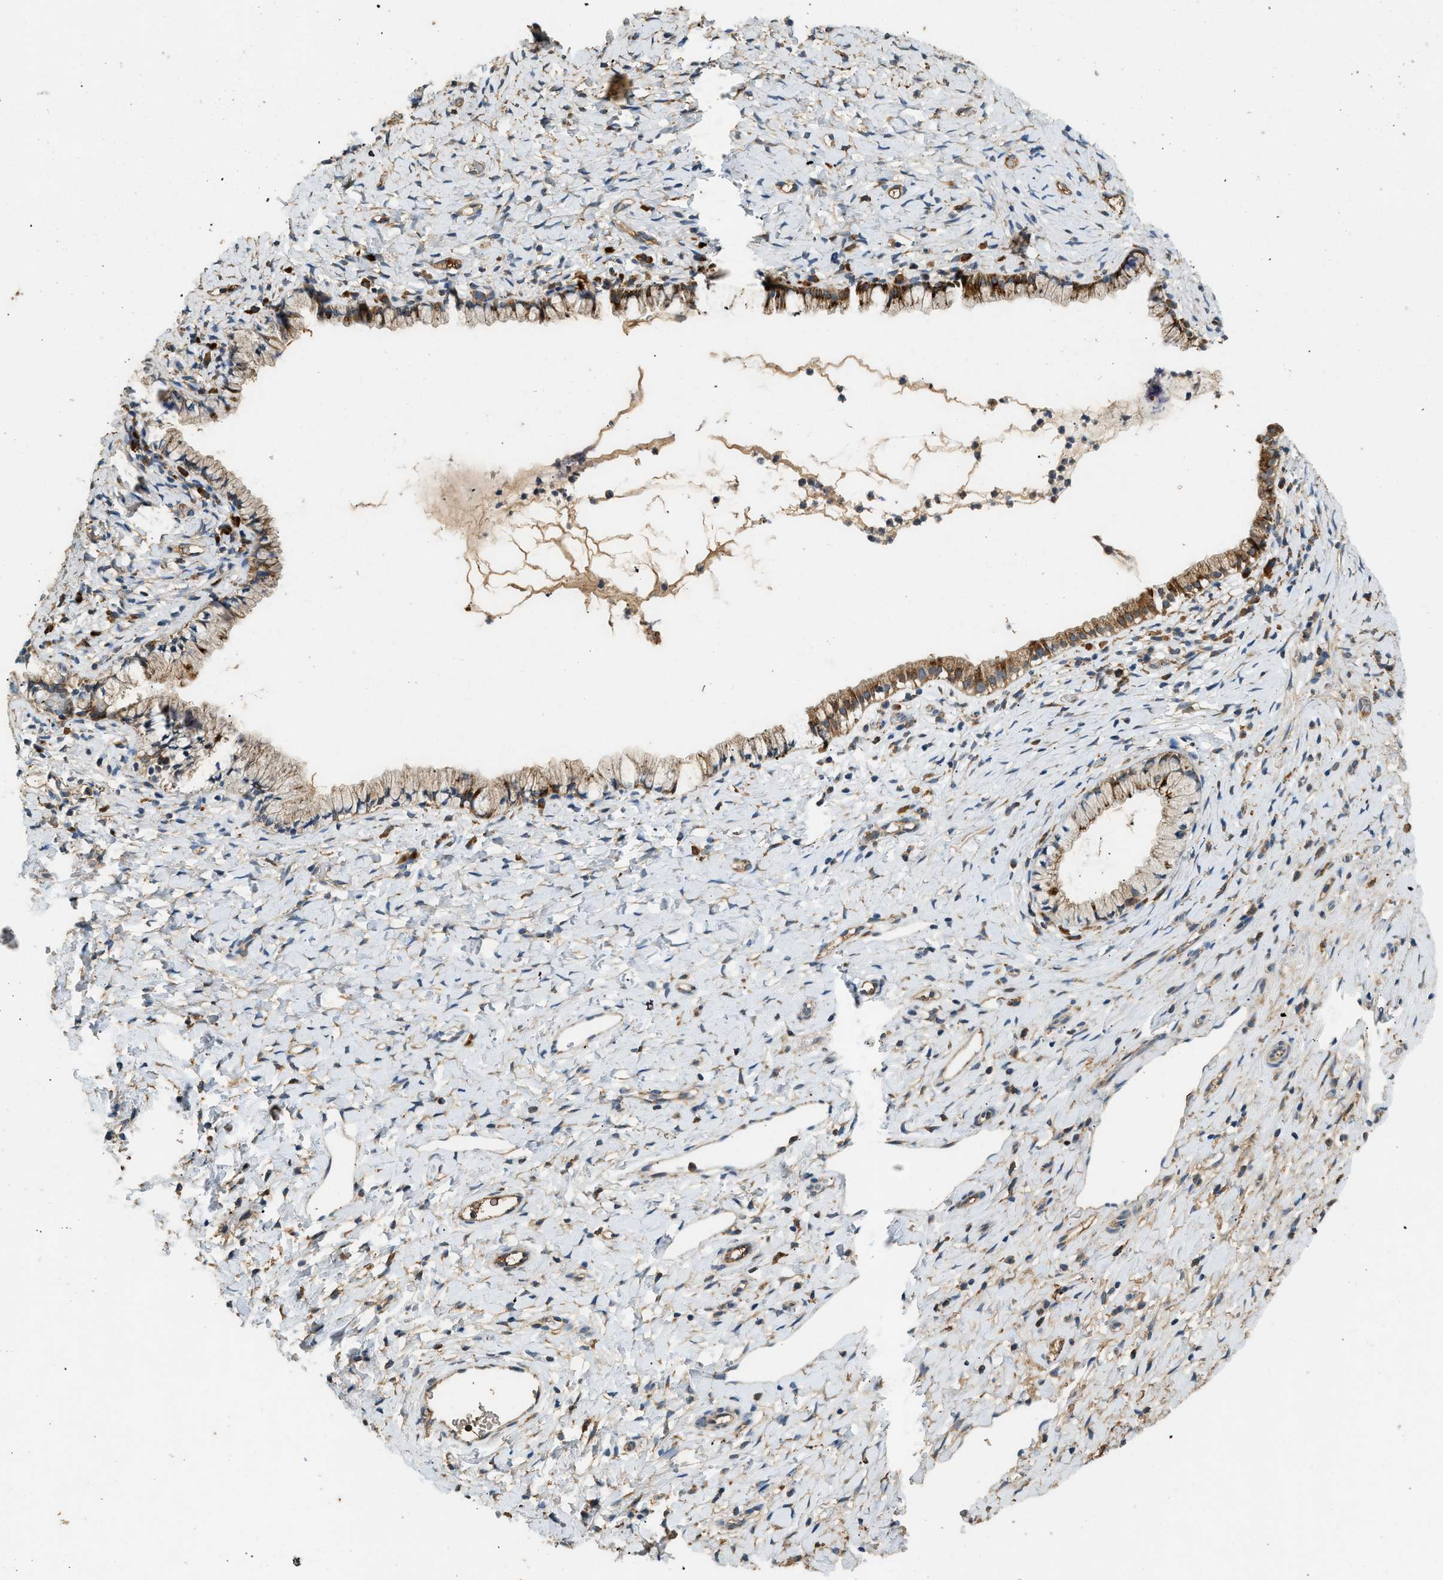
{"staining": {"intensity": "strong", "quantity": ">75%", "location": "cytoplasmic/membranous"}, "tissue": "cervix", "cell_type": "Glandular cells", "image_type": "normal", "snomed": [{"axis": "morphology", "description": "Normal tissue, NOS"}, {"axis": "topography", "description": "Cervix"}], "caption": "Brown immunohistochemical staining in unremarkable human cervix displays strong cytoplasmic/membranous staining in about >75% of glandular cells.", "gene": "CTSB", "patient": {"sex": "female", "age": 72}}